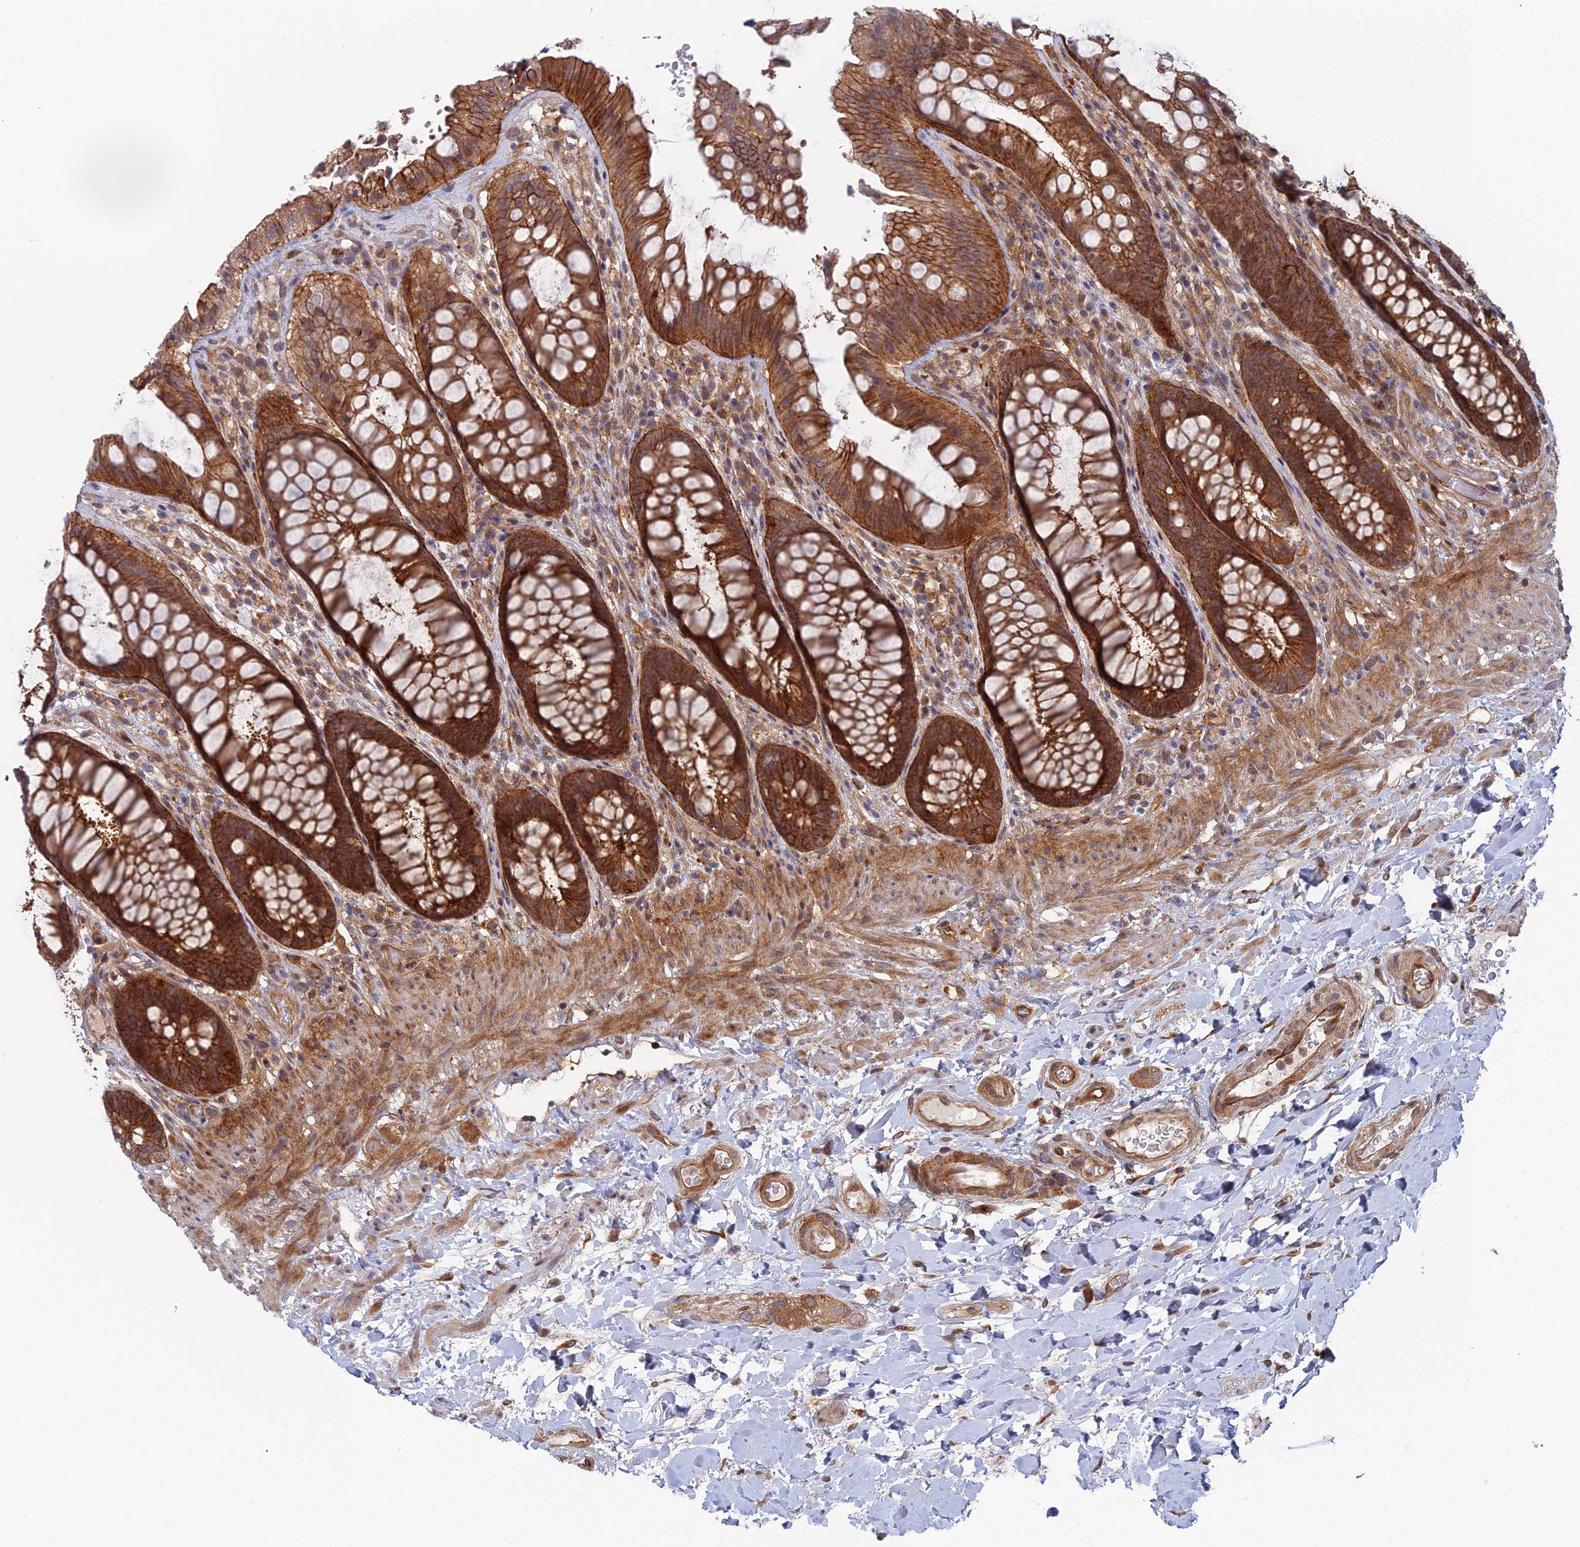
{"staining": {"intensity": "strong", "quantity": ">75%", "location": "cytoplasmic/membranous"}, "tissue": "rectum", "cell_type": "Glandular cells", "image_type": "normal", "snomed": [{"axis": "morphology", "description": "Normal tissue, NOS"}, {"axis": "topography", "description": "Rectum"}], "caption": "Immunohistochemistry (DAB) staining of benign human rectum displays strong cytoplasmic/membranous protein positivity in about >75% of glandular cells. (DAB IHC with brightfield microscopy, high magnification).", "gene": "ABHD1", "patient": {"sex": "female", "age": 46}}